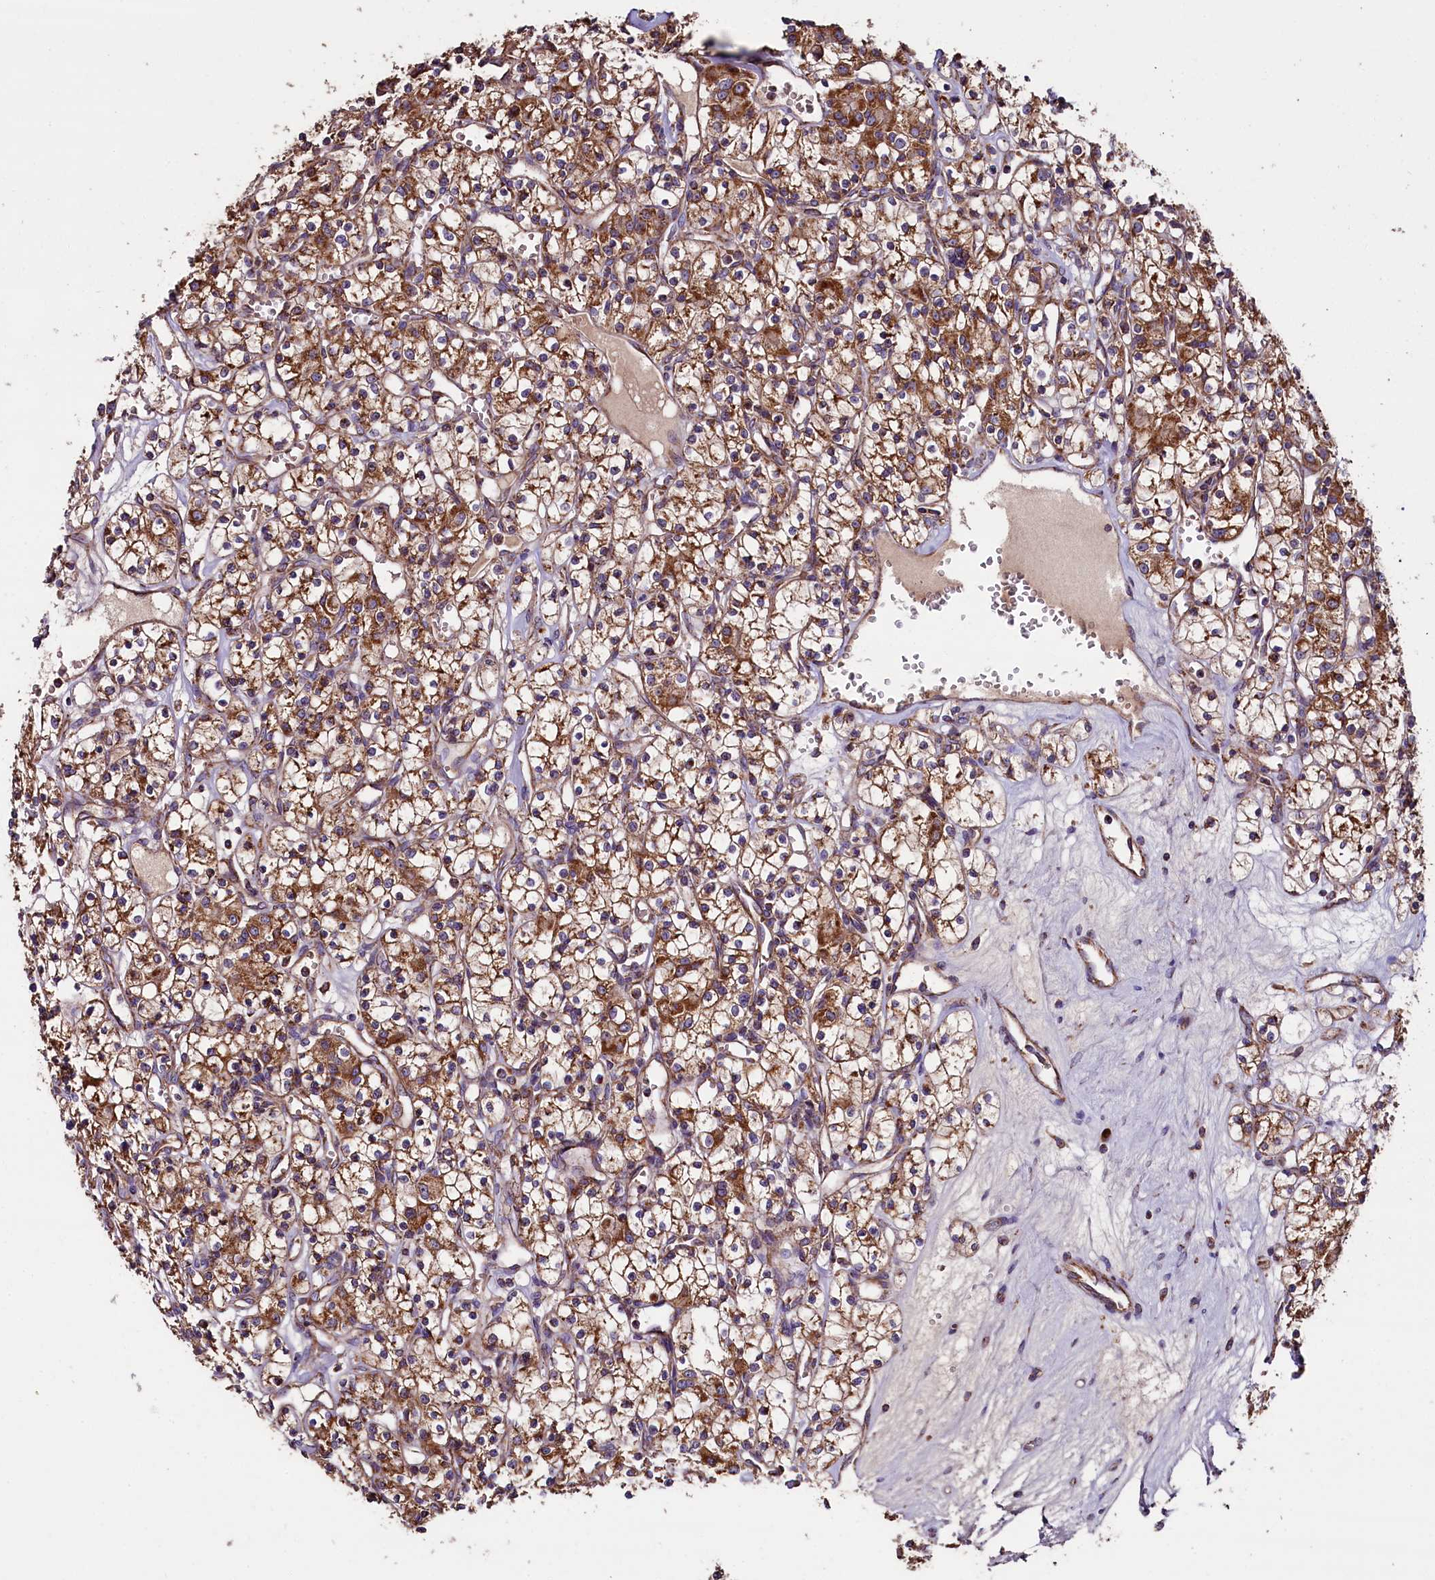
{"staining": {"intensity": "moderate", "quantity": "25%-75%", "location": "cytoplasmic/membranous"}, "tissue": "renal cancer", "cell_type": "Tumor cells", "image_type": "cancer", "snomed": [{"axis": "morphology", "description": "Adenocarcinoma, NOS"}, {"axis": "topography", "description": "Kidney"}], "caption": "Tumor cells display medium levels of moderate cytoplasmic/membranous staining in approximately 25%-75% of cells in human adenocarcinoma (renal).", "gene": "ZSWIM1", "patient": {"sex": "female", "age": 59}}